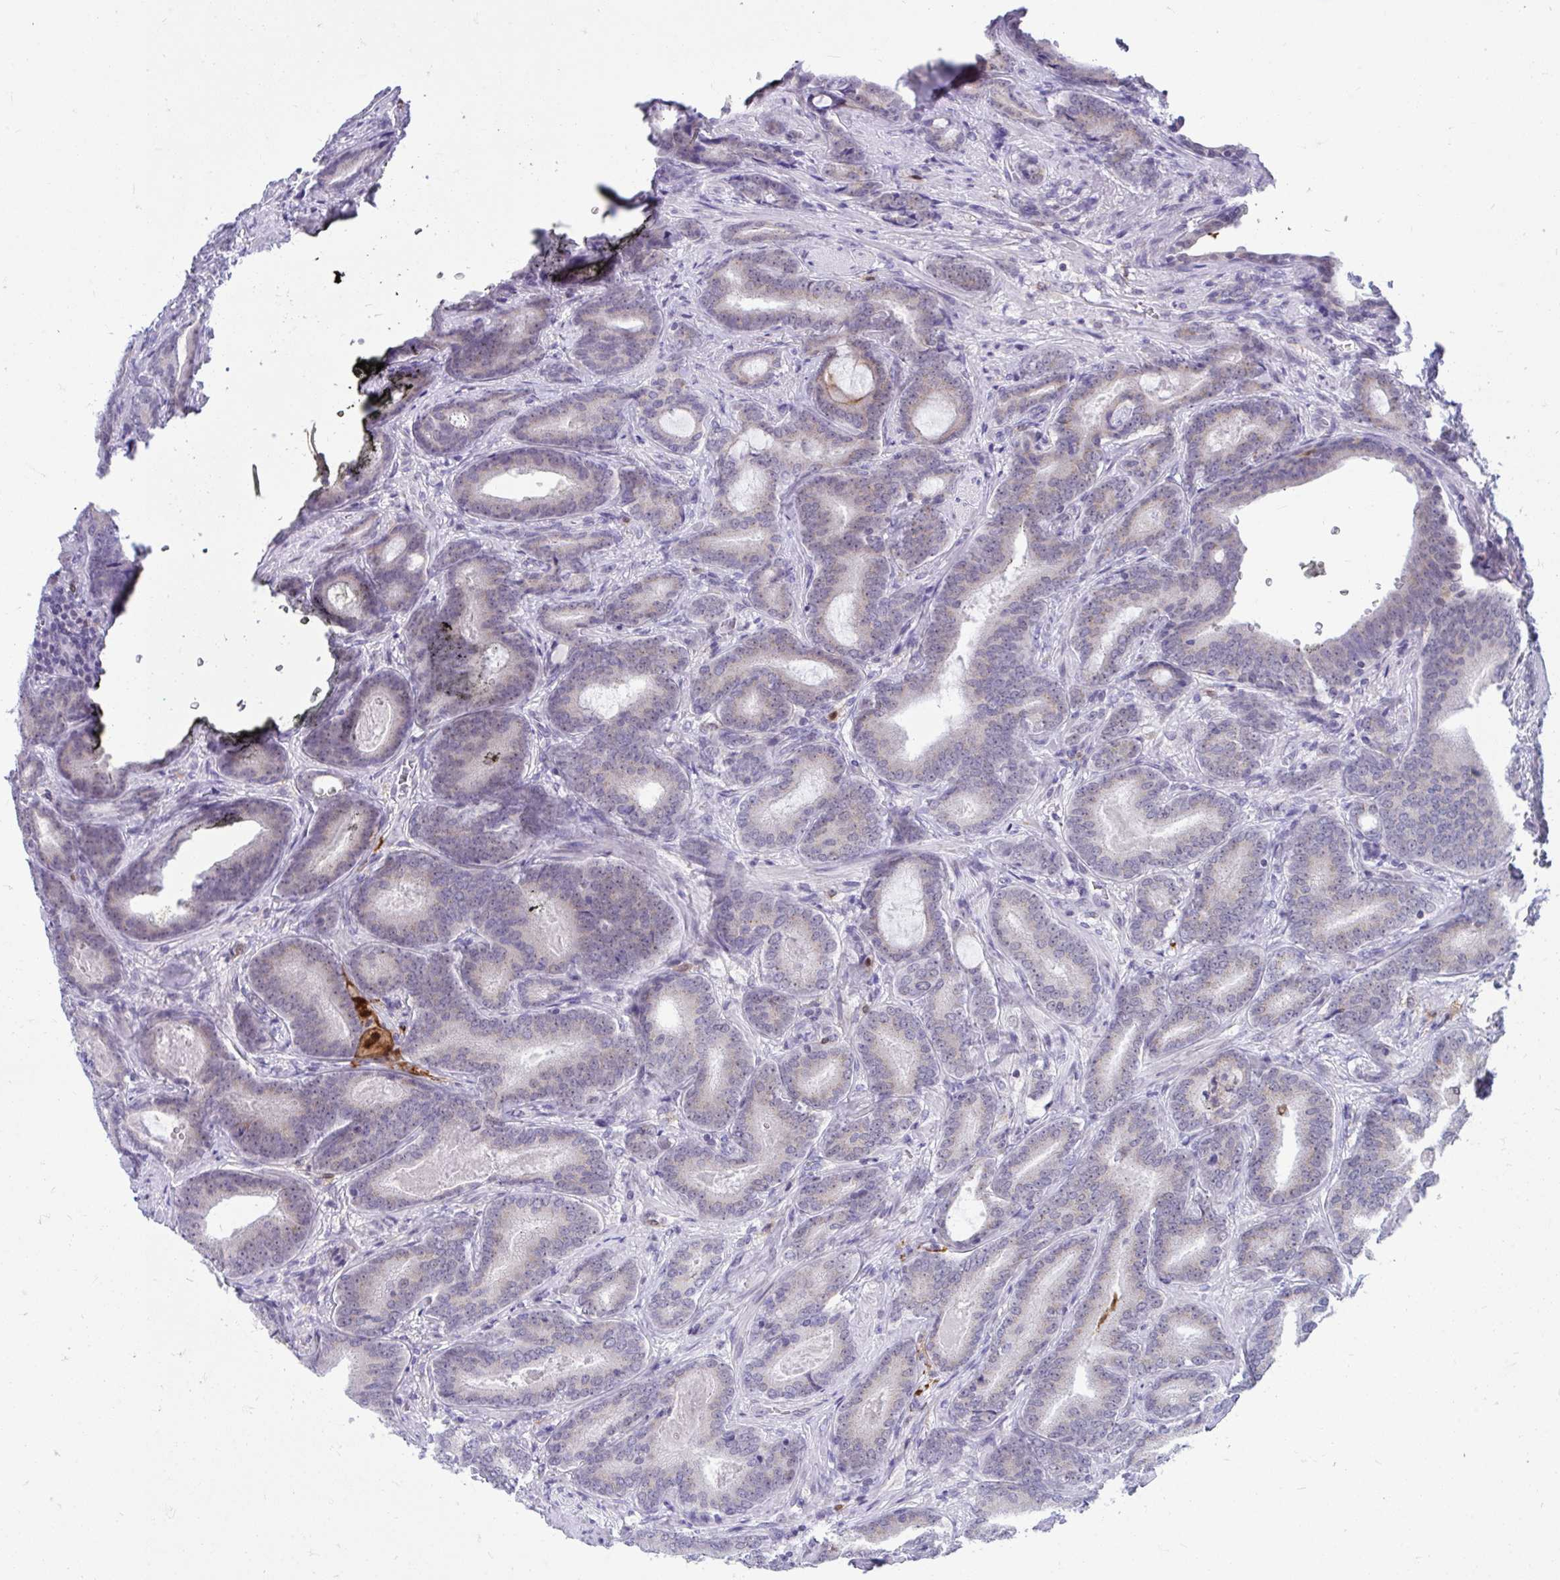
{"staining": {"intensity": "weak", "quantity": "<25%", "location": "cytoplasmic/membranous"}, "tissue": "prostate cancer", "cell_type": "Tumor cells", "image_type": "cancer", "snomed": [{"axis": "morphology", "description": "Adenocarcinoma, Low grade"}, {"axis": "topography", "description": "Prostate and seminal vesicle, NOS"}], "caption": "There is no significant expression in tumor cells of prostate cancer. (DAB (3,3'-diaminobenzidine) immunohistochemistry, high magnification).", "gene": "GLB1L2", "patient": {"sex": "male", "age": 61}}